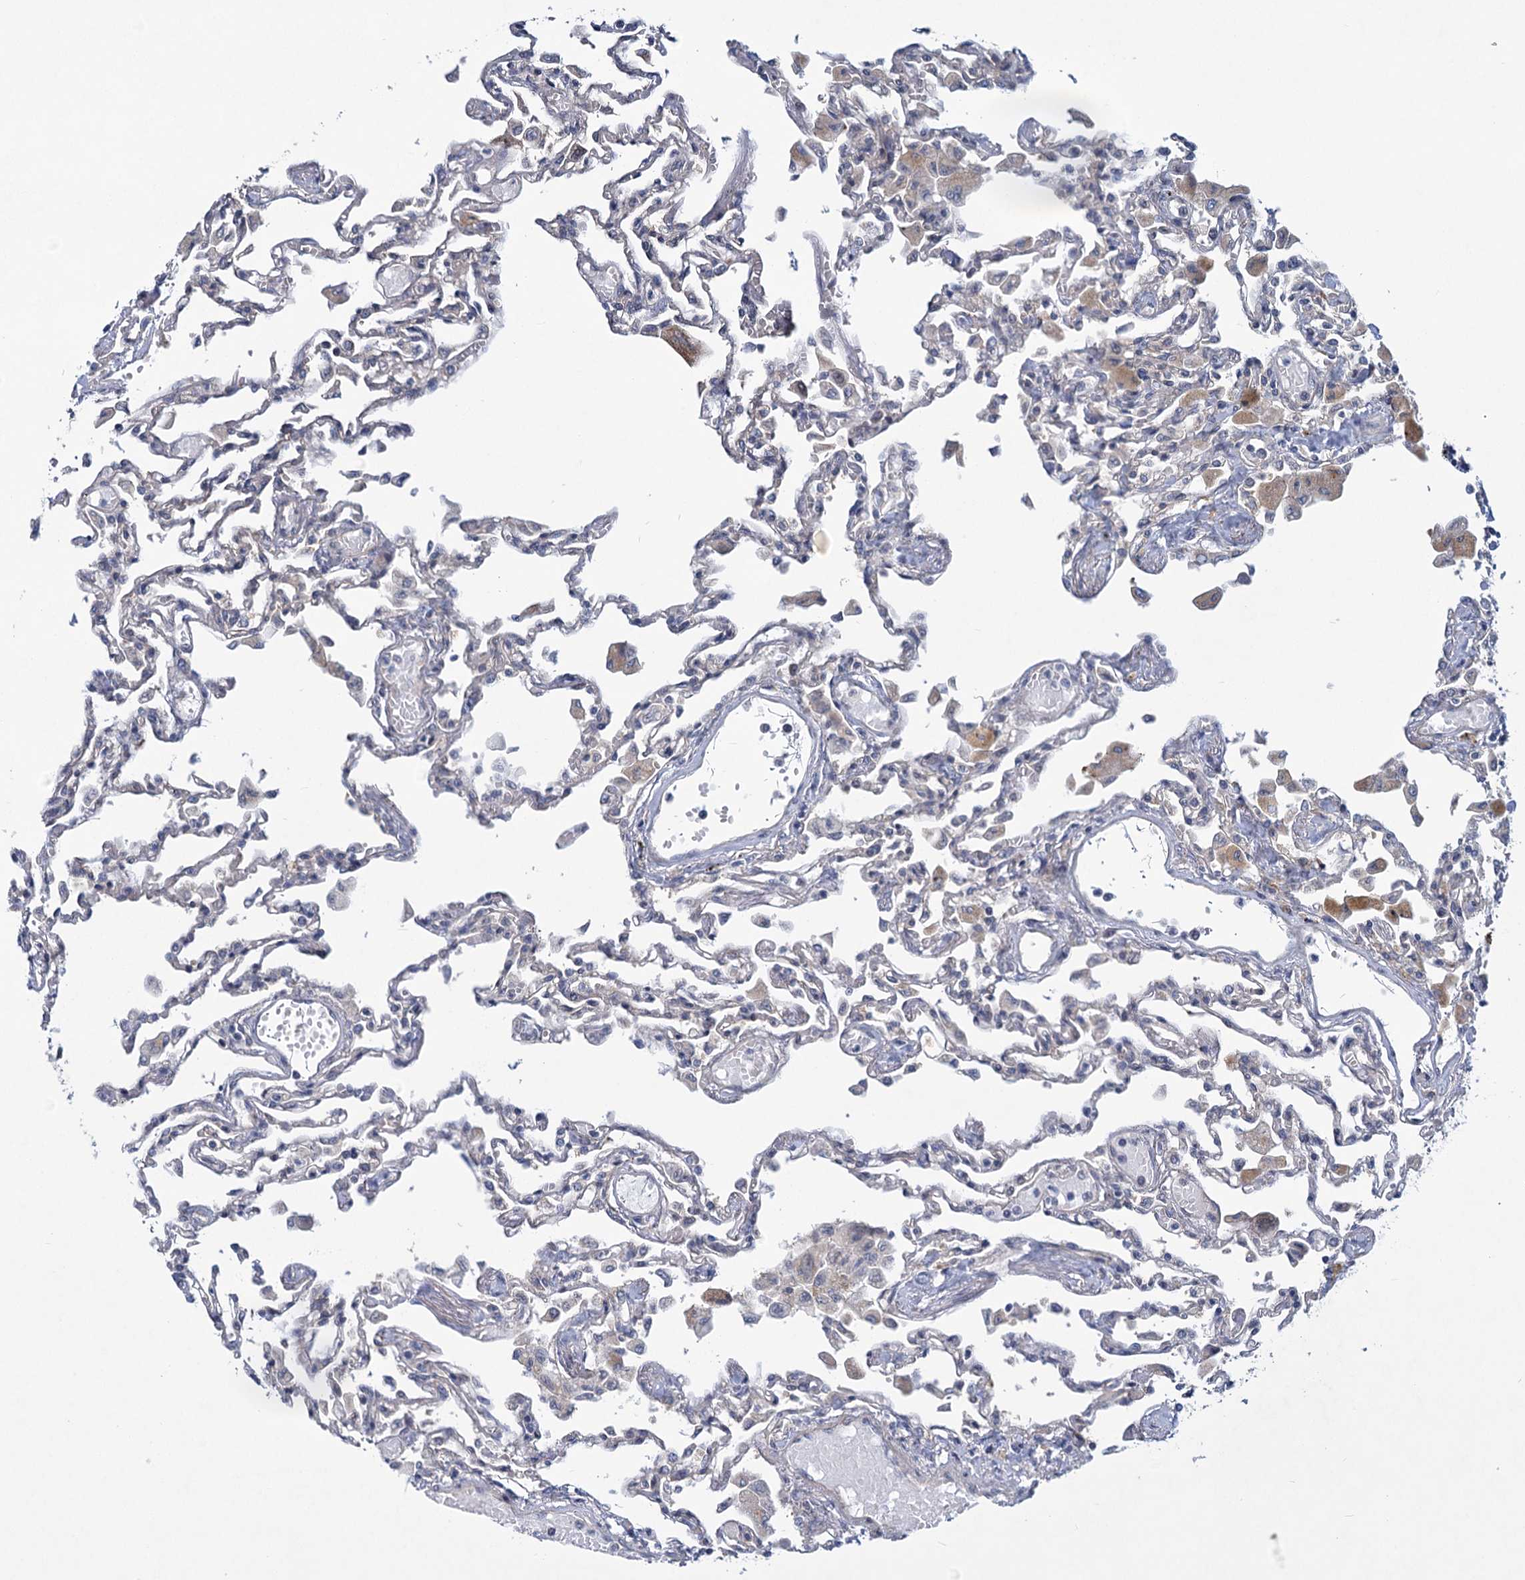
{"staining": {"intensity": "negative", "quantity": "none", "location": "none"}, "tissue": "lung", "cell_type": "Alveolar cells", "image_type": "normal", "snomed": [{"axis": "morphology", "description": "Normal tissue, NOS"}, {"axis": "topography", "description": "Bronchus"}, {"axis": "topography", "description": "Lung"}], "caption": "Immunohistochemistry (IHC) of unremarkable lung reveals no positivity in alveolar cells.", "gene": "MBLAC2", "patient": {"sex": "female", "age": 49}}